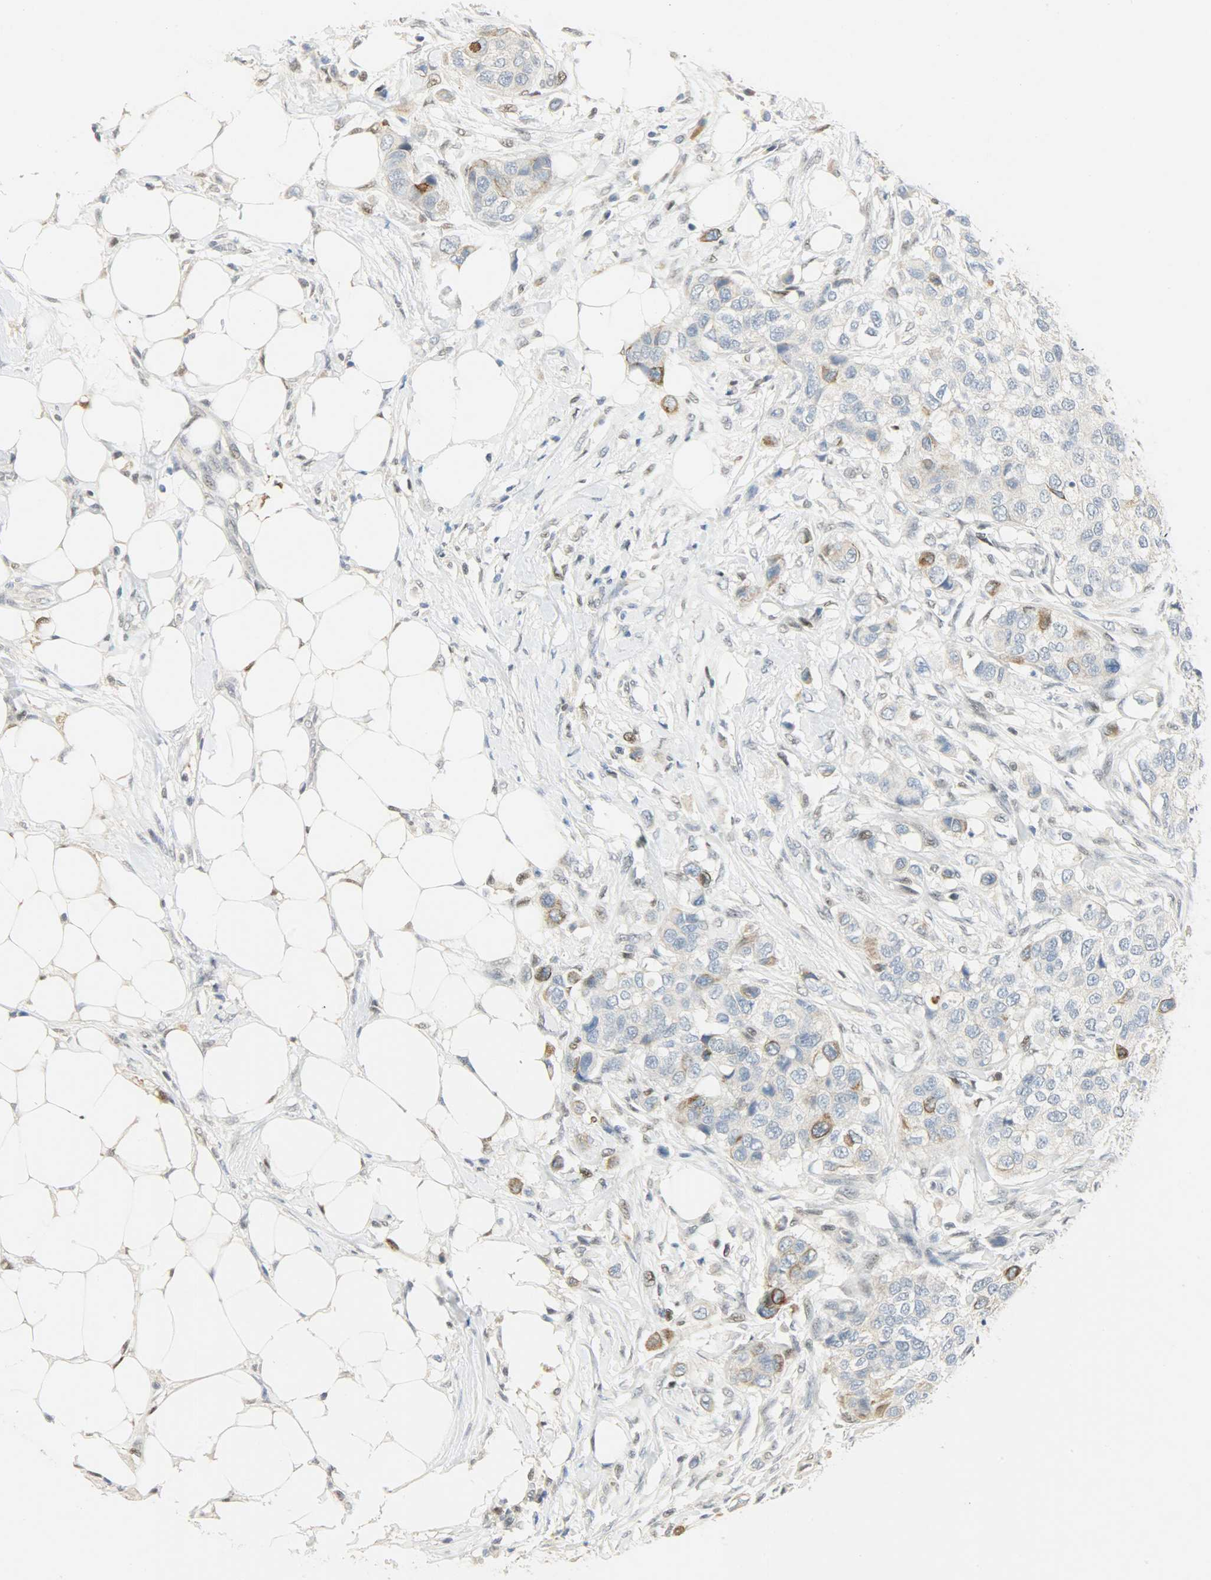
{"staining": {"intensity": "moderate", "quantity": "25%-75%", "location": "cytoplasmic/membranous"}, "tissue": "breast cancer", "cell_type": "Tumor cells", "image_type": "cancer", "snomed": [{"axis": "morphology", "description": "Normal tissue, NOS"}, {"axis": "morphology", "description": "Duct carcinoma"}, {"axis": "topography", "description": "Breast"}], "caption": "Immunohistochemical staining of human breast cancer demonstrates medium levels of moderate cytoplasmic/membranous protein staining in approximately 25%-75% of tumor cells. (DAB (3,3'-diaminobenzidine) IHC with brightfield microscopy, high magnification).", "gene": "PPARG", "patient": {"sex": "female", "age": 49}}